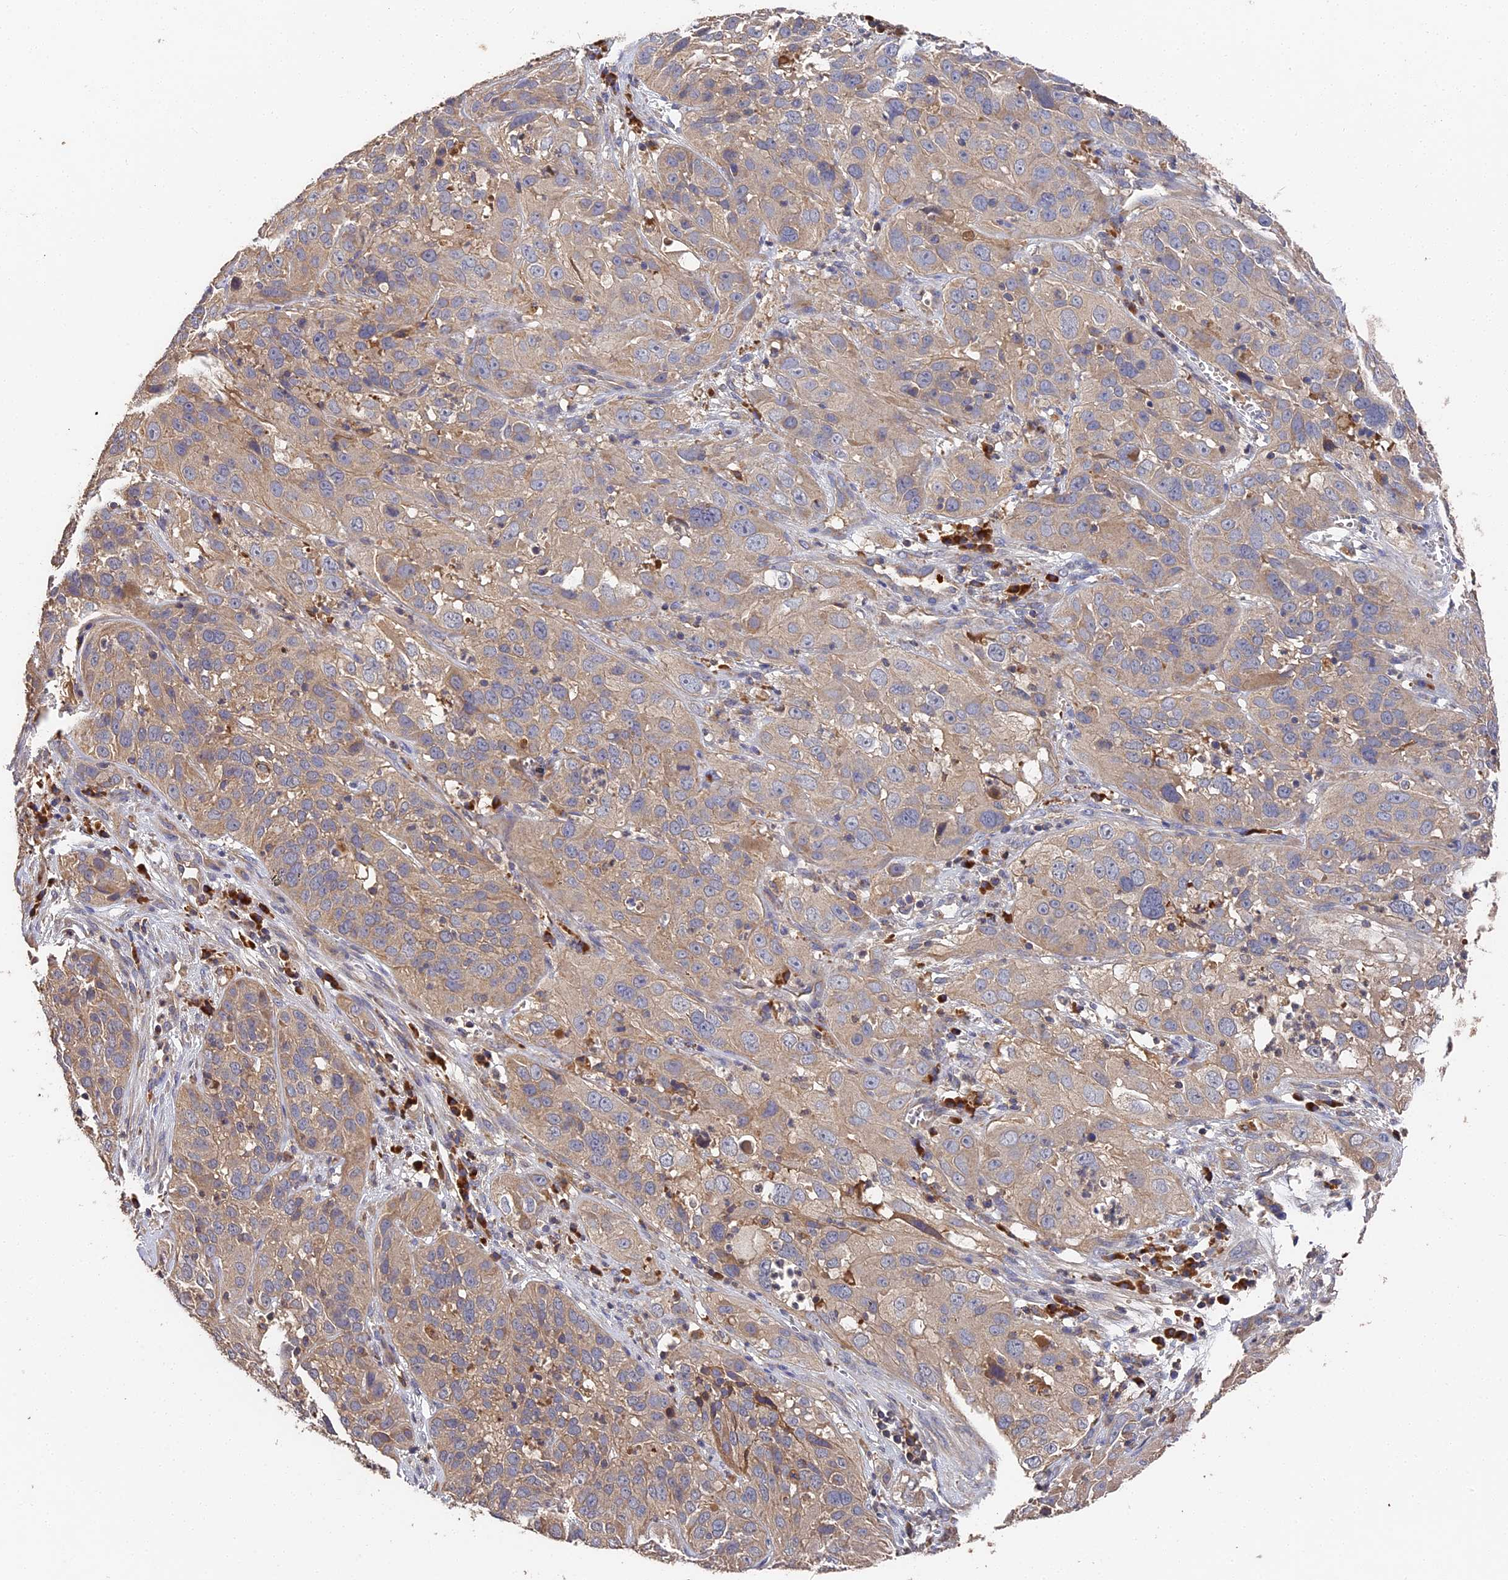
{"staining": {"intensity": "weak", "quantity": "25%-75%", "location": "cytoplasmic/membranous"}, "tissue": "cervical cancer", "cell_type": "Tumor cells", "image_type": "cancer", "snomed": [{"axis": "morphology", "description": "Squamous cell carcinoma, NOS"}, {"axis": "topography", "description": "Cervix"}], "caption": "The micrograph exhibits staining of cervical cancer, revealing weak cytoplasmic/membranous protein staining (brown color) within tumor cells.", "gene": "DHRS11", "patient": {"sex": "female", "age": 32}}